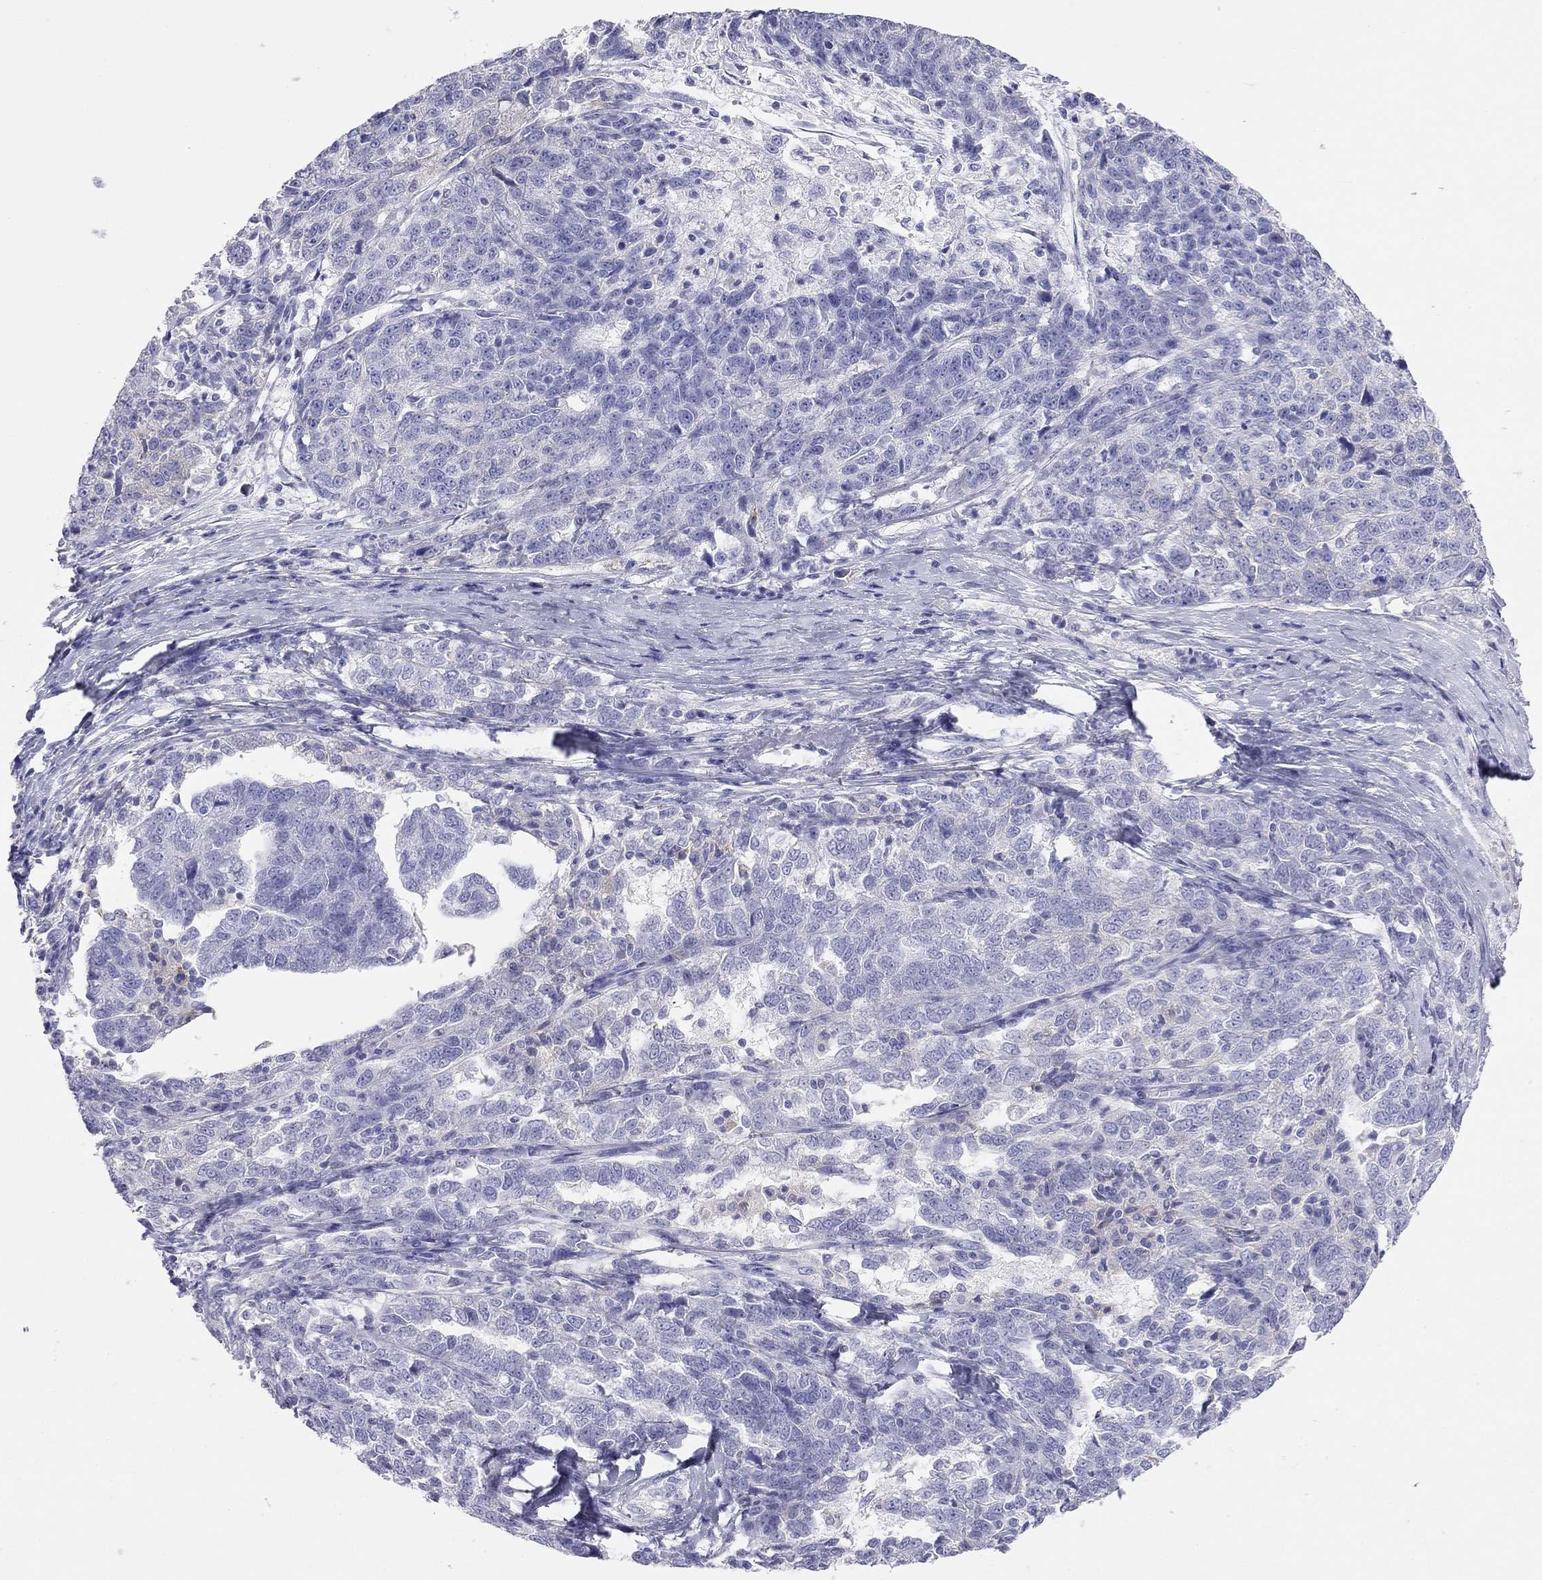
{"staining": {"intensity": "negative", "quantity": "none", "location": "none"}, "tissue": "ovarian cancer", "cell_type": "Tumor cells", "image_type": "cancer", "snomed": [{"axis": "morphology", "description": "Cystadenocarcinoma, serous, NOS"}, {"axis": "topography", "description": "Ovary"}], "caption": "The micrograph reveals no staining of tumor cells in ovarian serous cystadenocarcinoma. (DAB (3,3'-diaminobenzidine) immunohistochemistry (IHC) visualized using brightfield microscopy, high magnification).", "gene": "HLA-DQB2", "patient": {"sex": "female", "age": 71}}